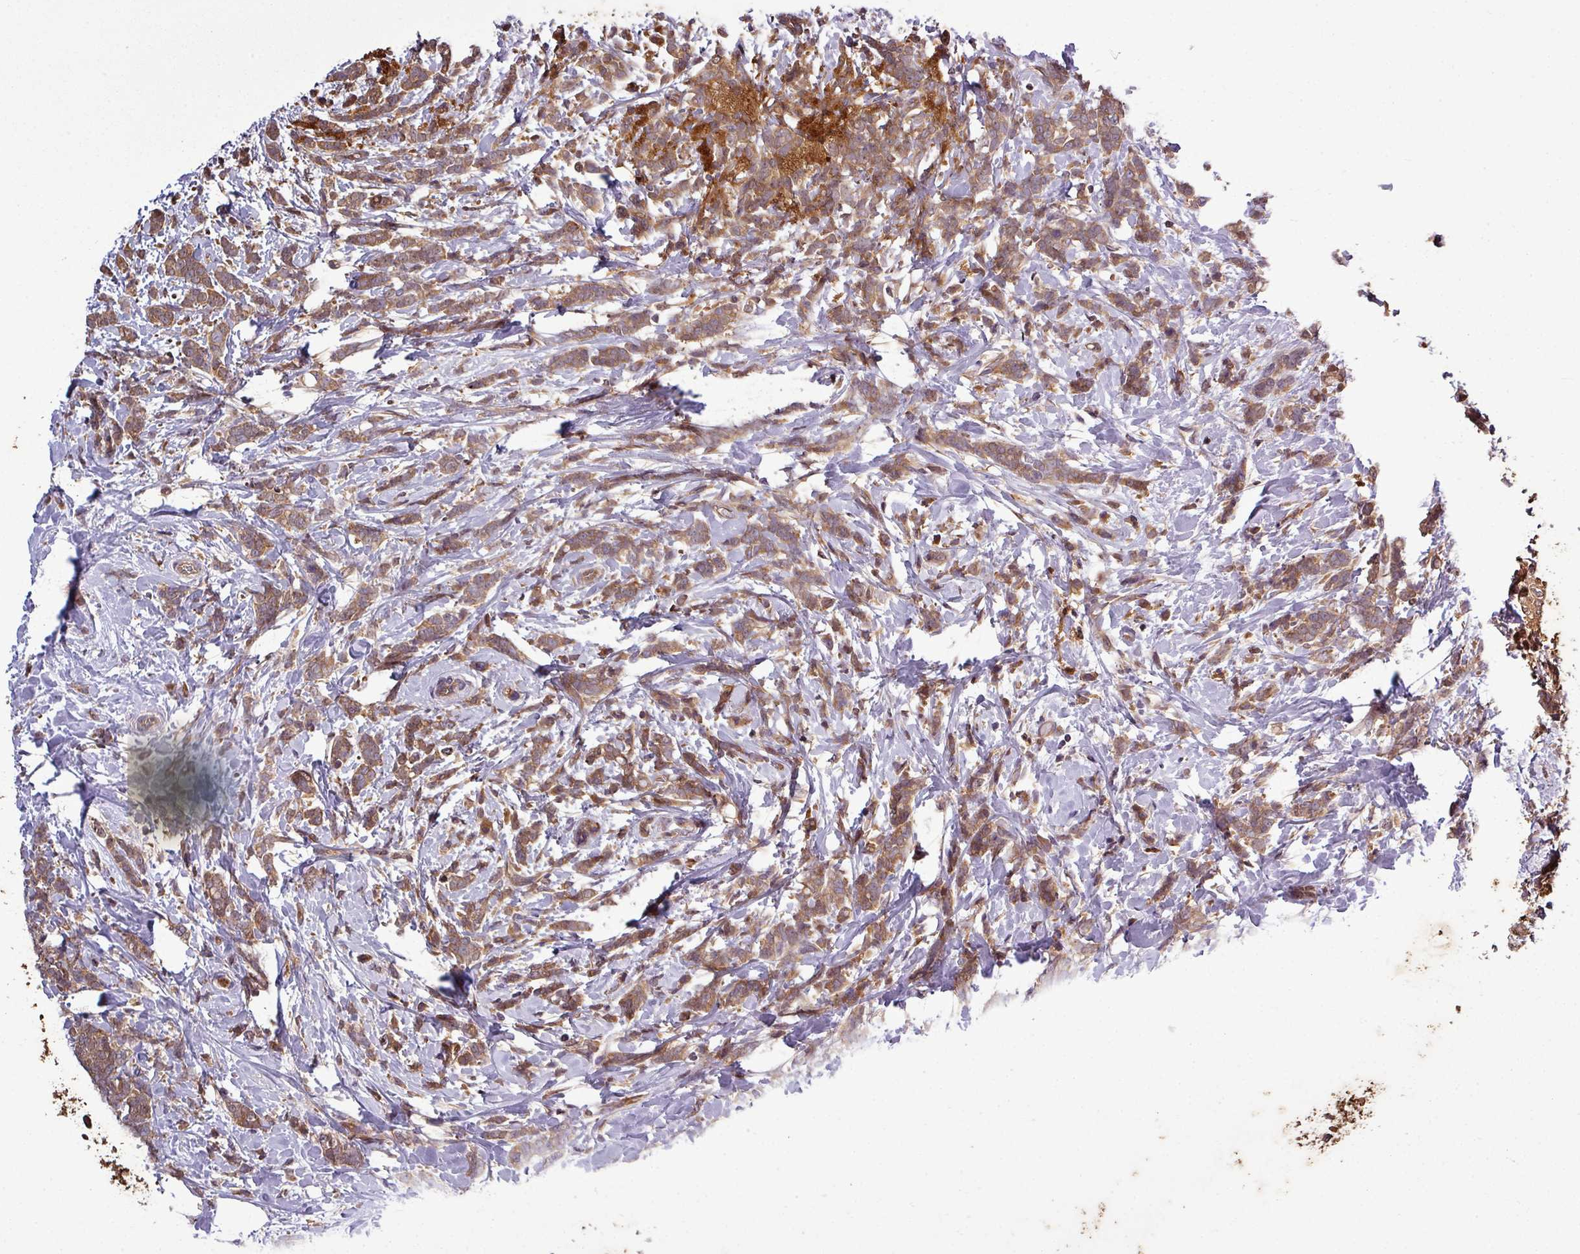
{"staining": {"intensity": "moderate", "quantity": ">75%", "location": "cytoplasmic/membranous"}, "tissue": "breast cancer", "cell_type": "Tumor cells", "image_type": "cancer", "snomed": [{"axis": "morphology", "description": "Lobular carcinoma"}, {"axis": "topography", "description": "Breast"}], "caption": "High-power microscopy captured an immunohistochemistry (IHC) photomicrograph of breast lobular carcinoma, revealing moderate cytoplasmic/membranous staining in about >75% of tumor cells. The protein of interest is stained brown, and the nuclei are stained in blue (DAB IHC with brightfield microscopy, high magnification).", "gene": "SIRPB2", "patient": {"sex": "female", "age": 58}}